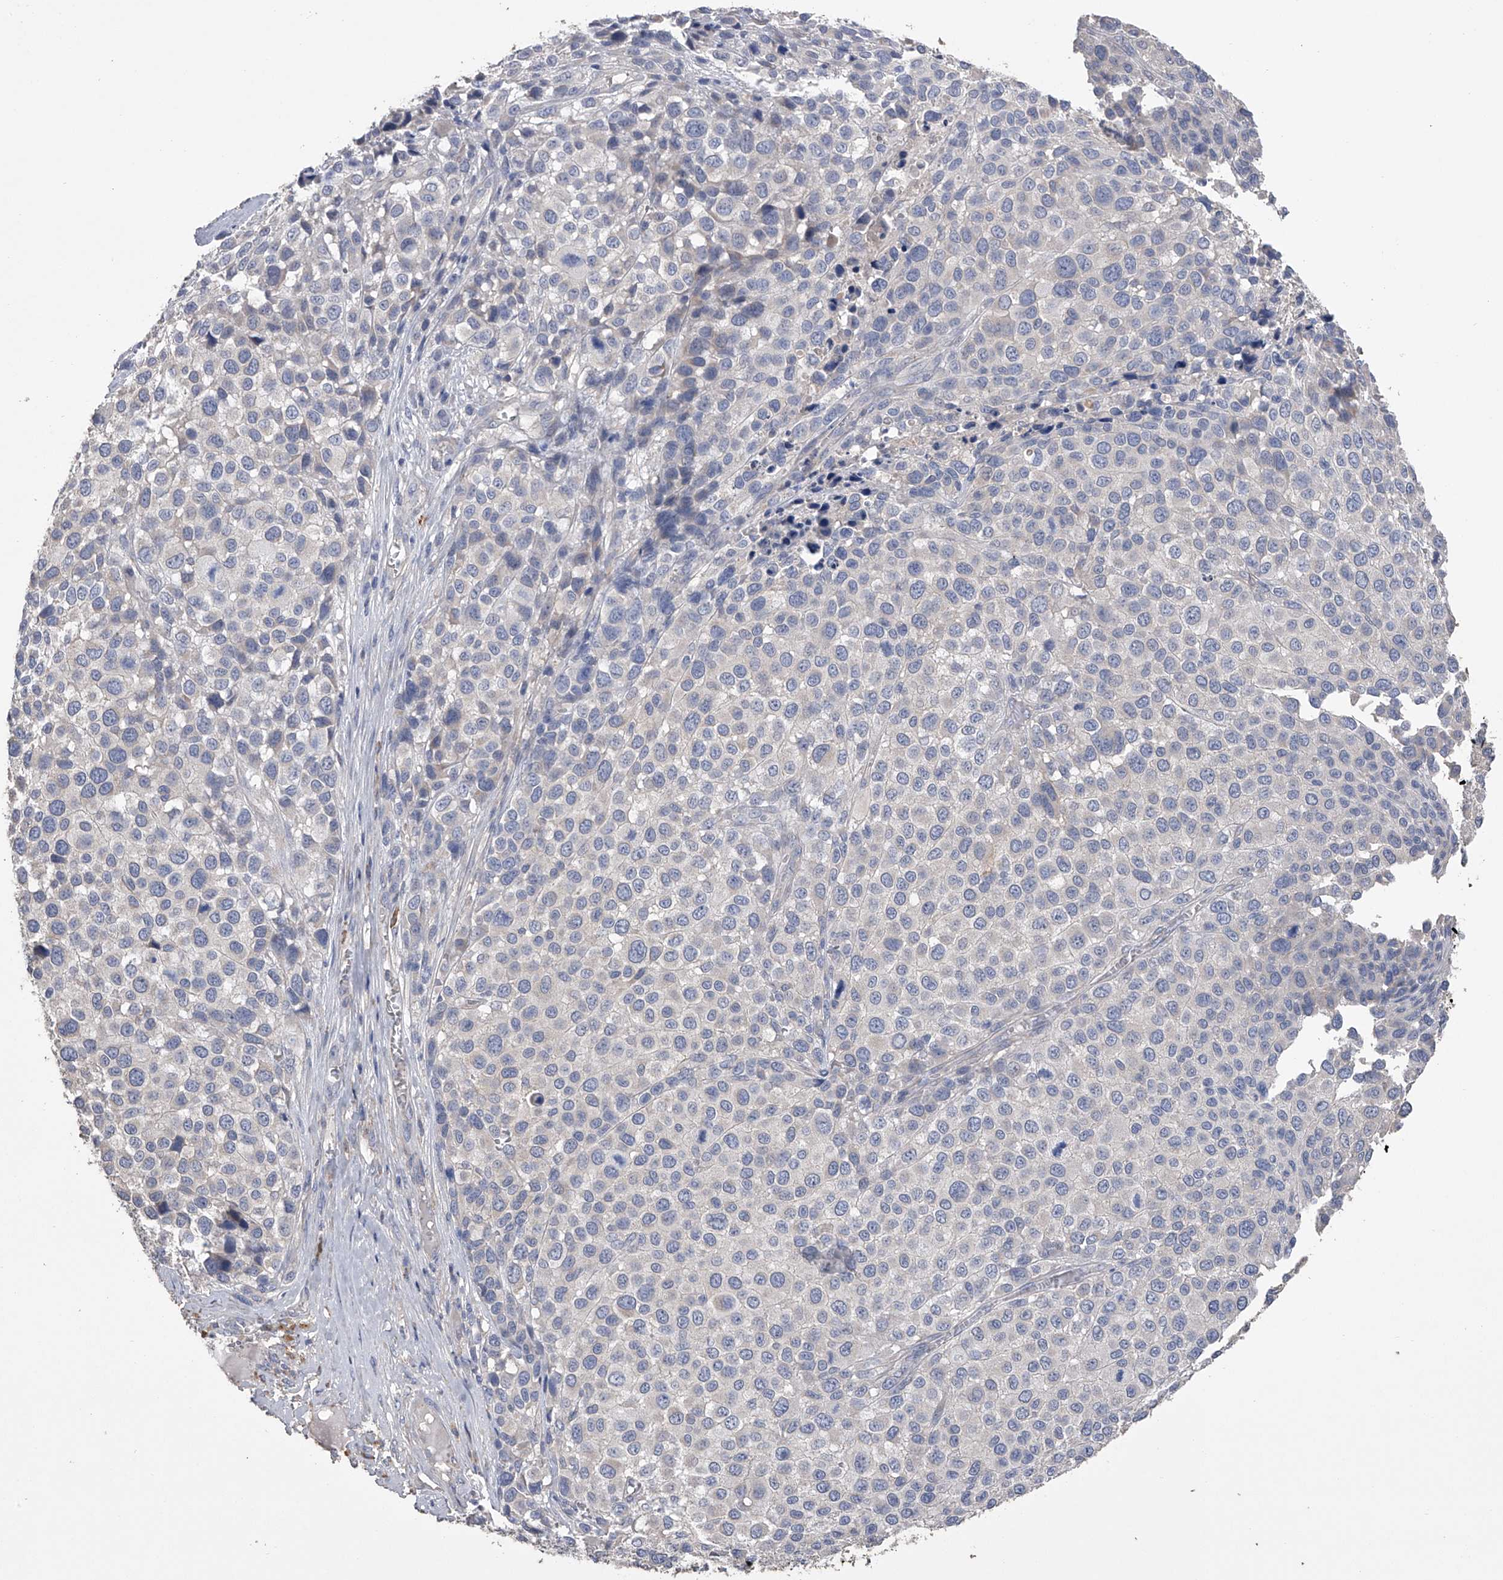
{"staining": {"intensity": "negative", "quantity": "none", "location": "none"}, "tissue": "melanoma", "cell_type": "Tumor cells", "image_type": "cancer", "snomed": [{"axis": "morphology", "description": "Malignant melanoma, NOS"}, {"axis": "topography", "description": "Skin of trunk"}], "caption": "Immunohistochemical staining of human malignant melanoma shows no significant positivity in tumor cells.", "gene": "ZNF343", "patient": {"sex": "male", "age": 71}}